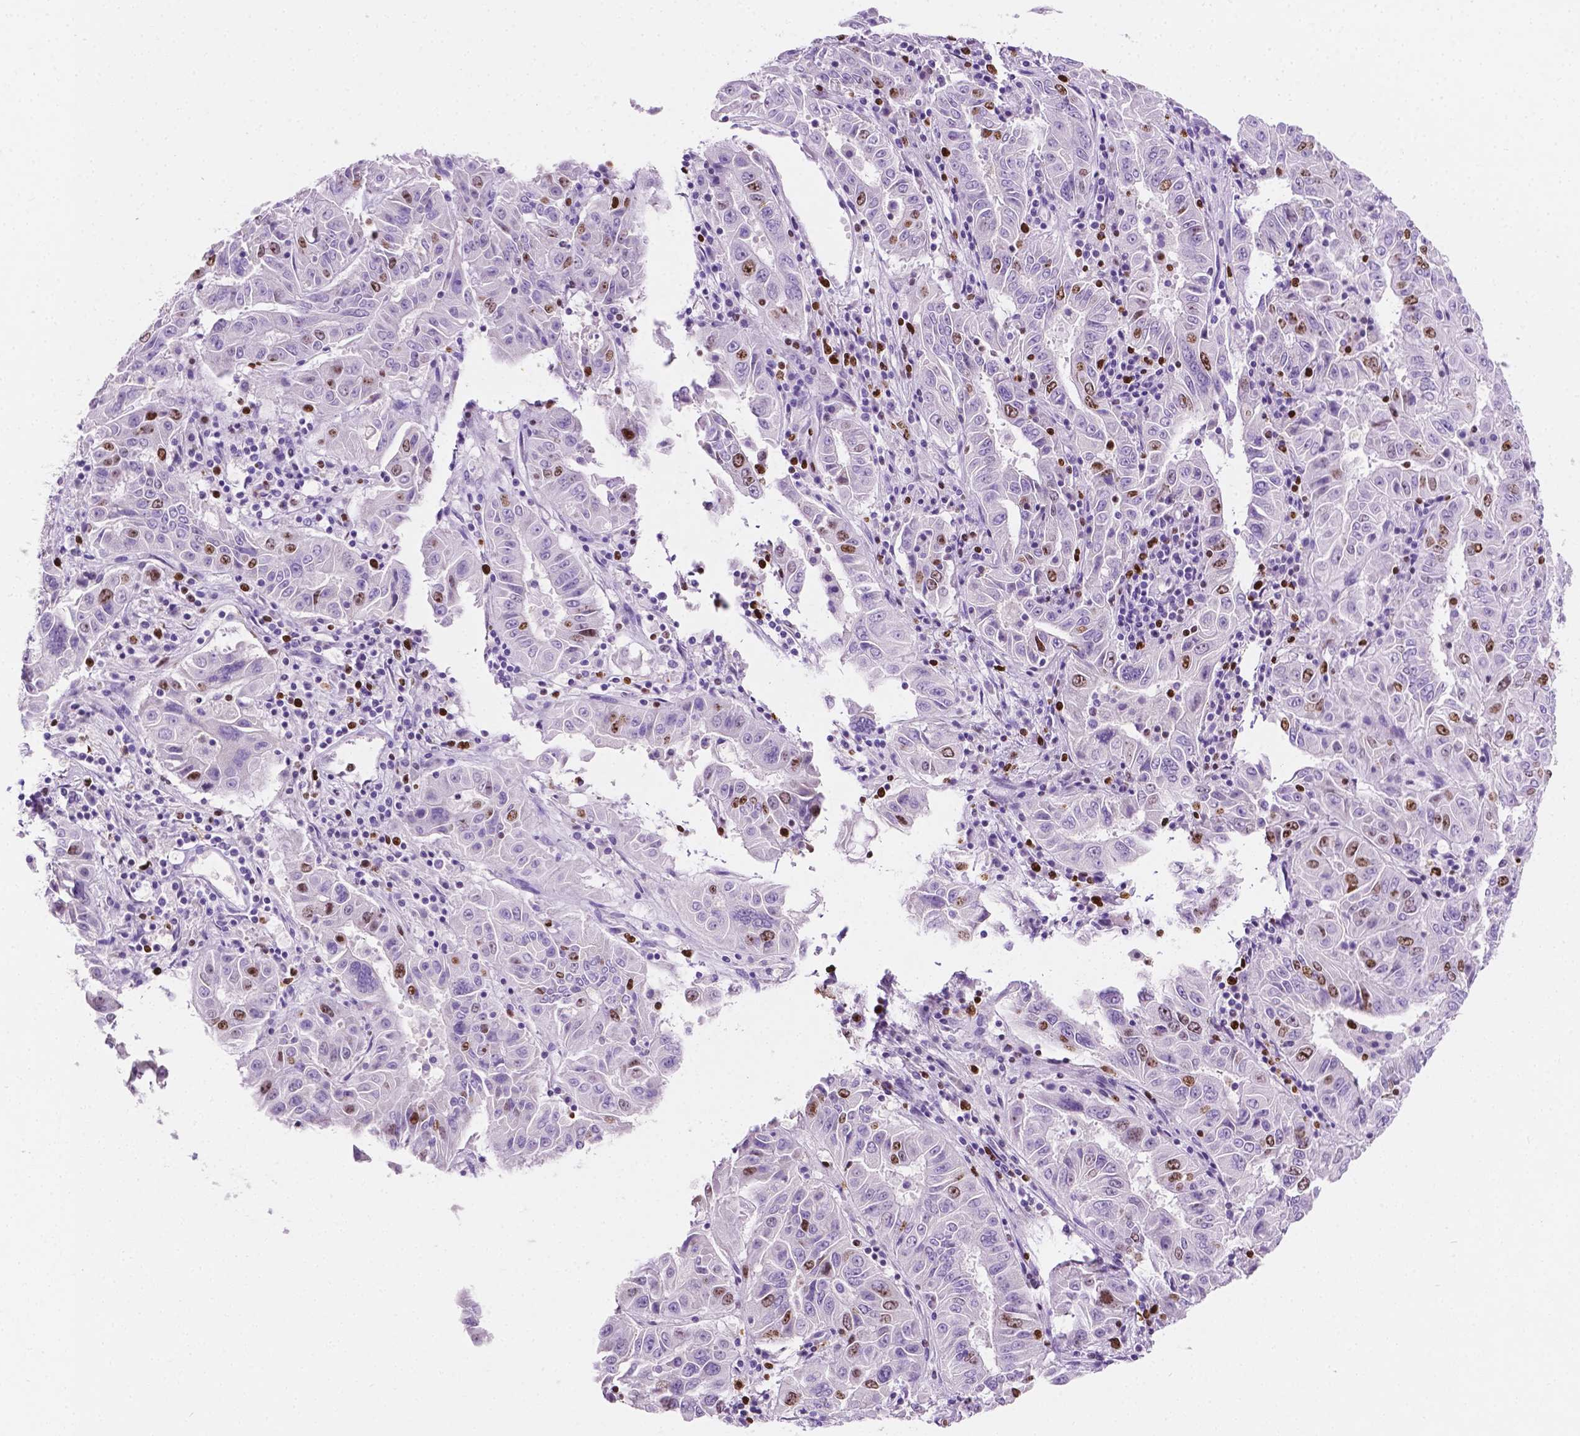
{"staining": {"intensity": "moderate", "quantity": "<25%", "location": "nuclear"}, "tissue": "pancreatic cancer", "cell_type": "Tumor cells", "image_type": "cancer", "snomed": [{"axis": "morphology", "description": "Adenocarcinoma, NOS"}, {"axis": "topography", "description": "Pancreas"}], "caption": "The immunohistochemical stain labels moderate nuclear expression in tumor cells of pancreatic cancer (adenocarcinoma) tissue.", "gene": "SIAH2", "patient": {"sex": "male", "age": 63}}